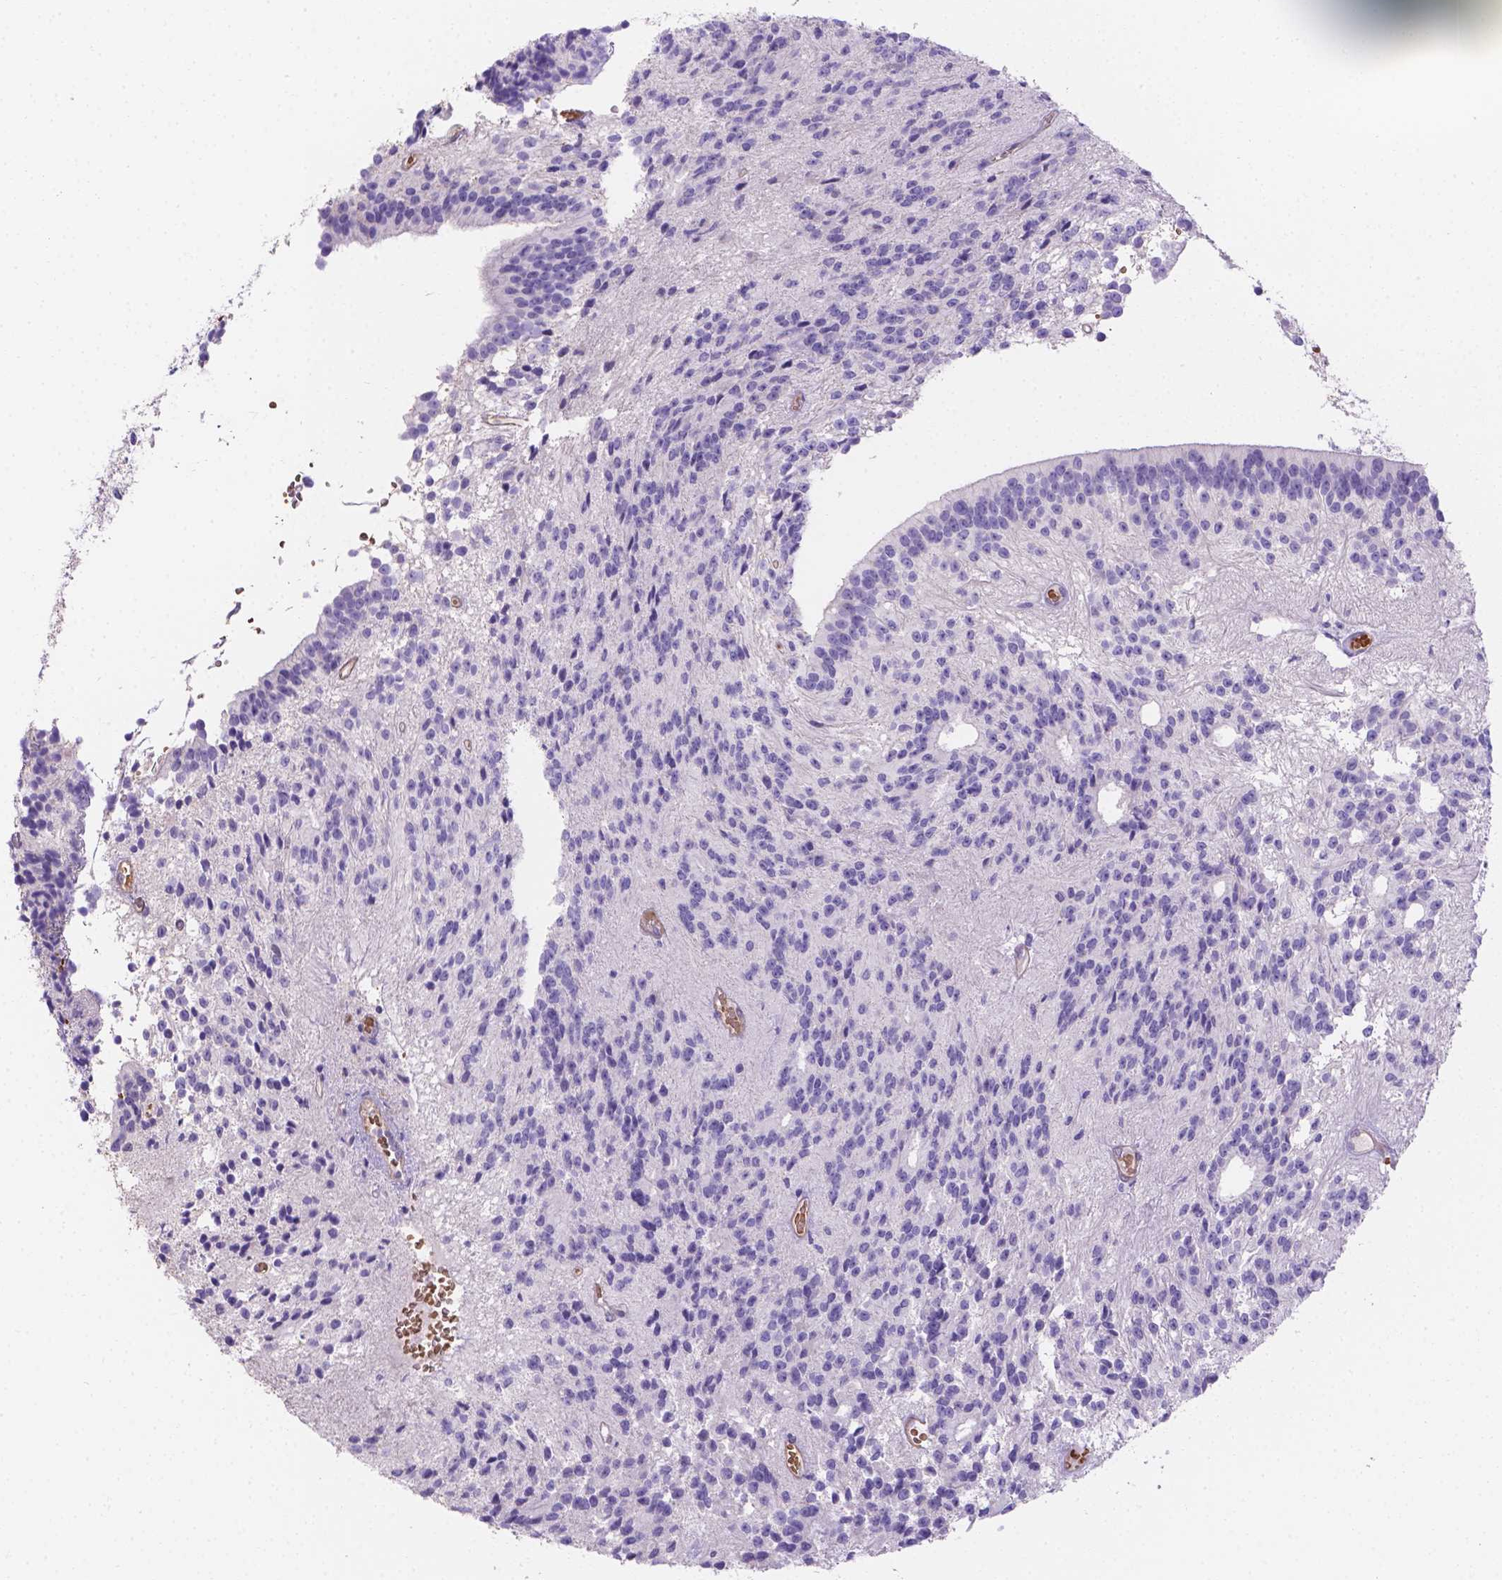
{"staining": {"intensity": "negative", "quantity": "none", "location": "none"}, "tissue": "glioma", "cell_type": "Tumor cells", "image_type": "cancer", "snomed": [{"axis": "morphology", "description": "Glioma, malignant, Low grade"}, {"axis": "topography", "description": "Brain"}], "caption": "Immunohistochemistry (IHC) histopathology image of neoplastic tissue: malignant glioma (low-grade) stained with DAB shows no significant protein expression in tumor cells.", "gene": "SLC40A1", "patient": {"sex": "male", "age": 31}}